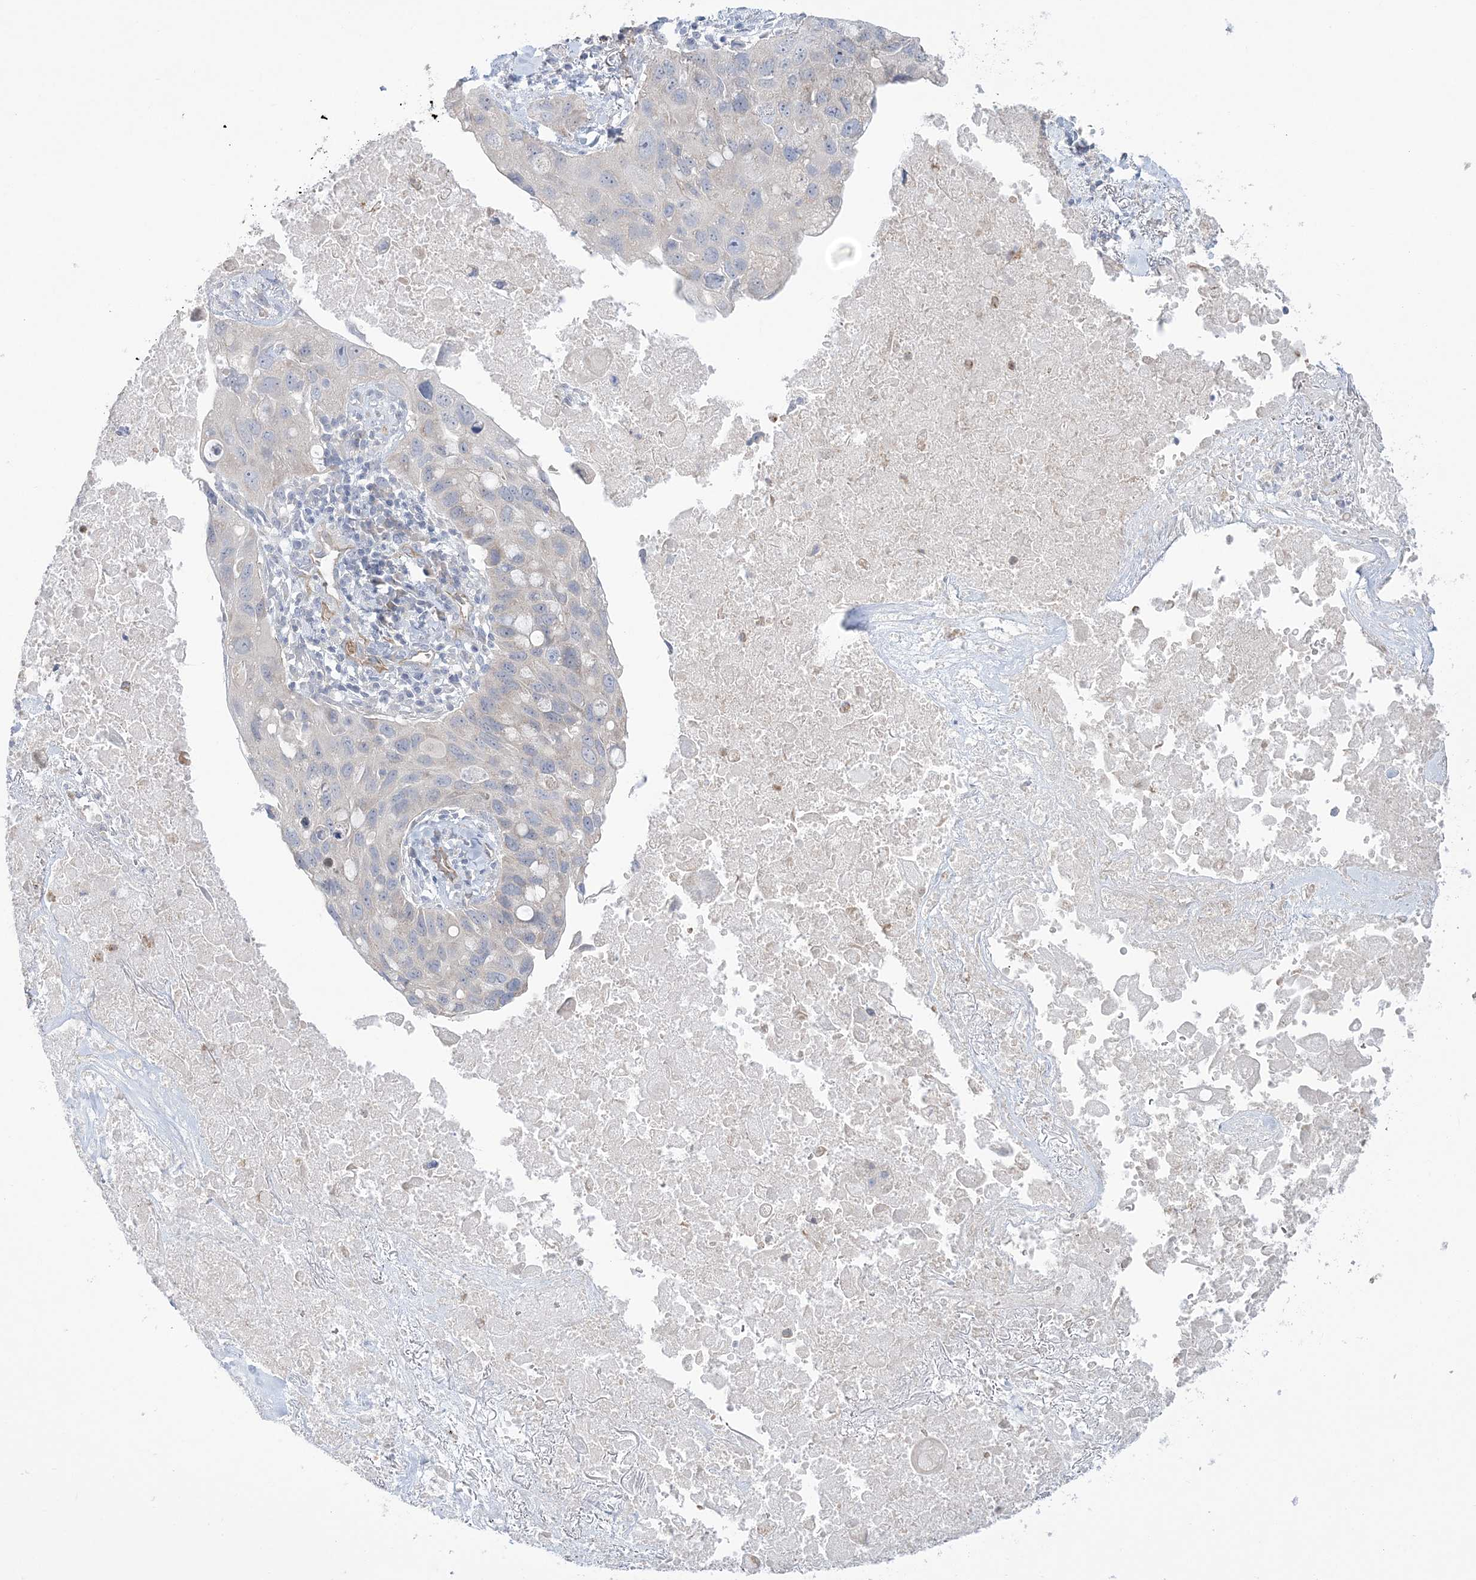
{"staining": {"intensity": "negative", "quantity": "none", "location": "none"}, "tissue": "lung cancer", "cell_type": "Tumor cells", "image_type": "cancer", "snomed": [{"axis": "morphology", "description": "Squamous cell carcinoma, NOS"}, {"axis": "topography", "description": "Lung"}], "caption": "The histopathology image displays no staining of tumor cells in lung cancer (squamous cell carcinoma).", "gene": "FARSB", "patient": {"sex": "female", "age": 73}}